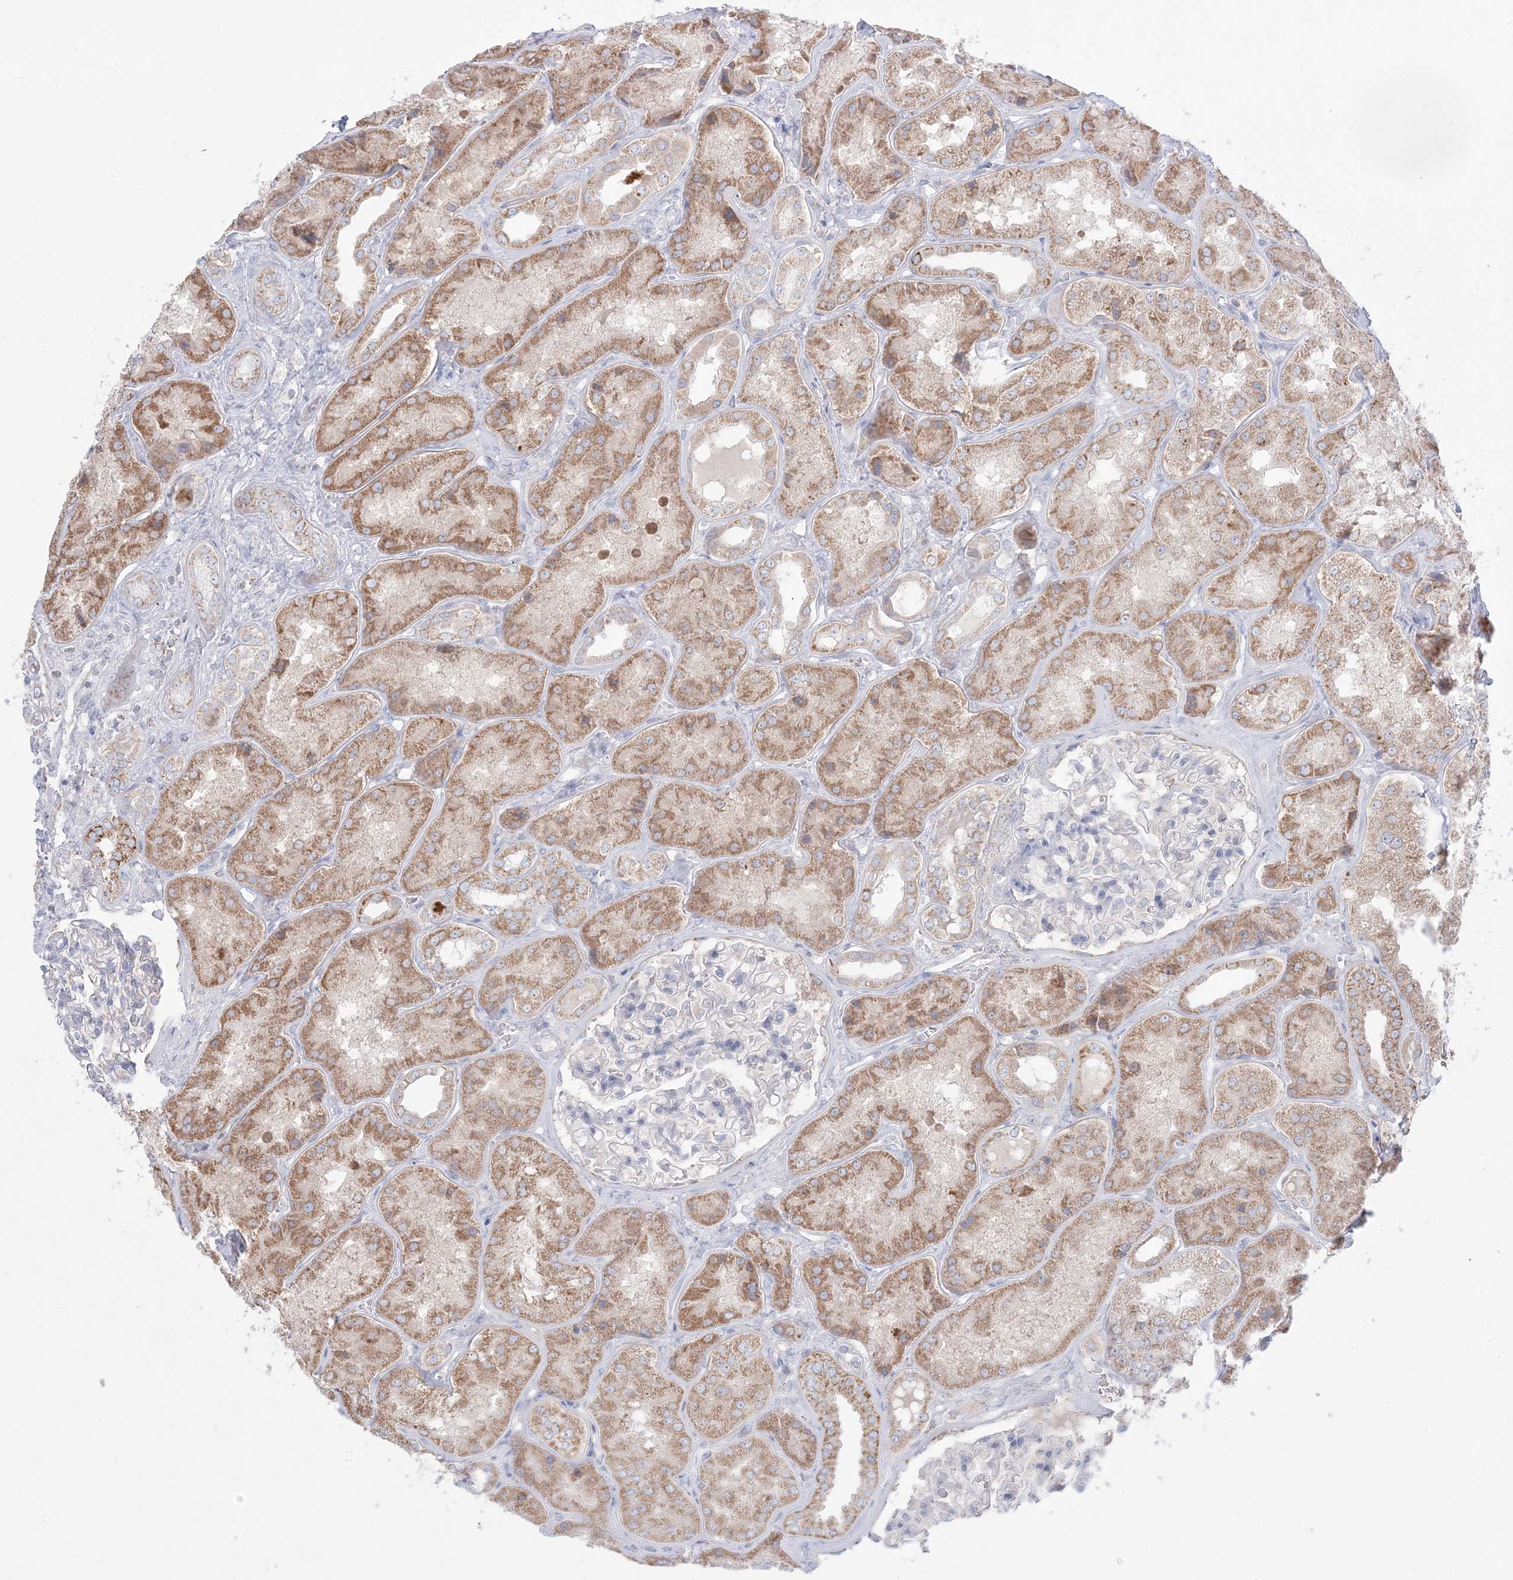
{"staining": {"intensity": "negative", "quantity": "none", "location": "none"}, "tissue": "kidney", "cell_type": "Cells in glomeruli", "image_type": "normal", "snomed": [{"axis": "morphology", "description": "Normal tissue, NOS"}, {"axis": "topography", "description": "Kidney"}], "caption": "Cells in glomeruli show no significant expression in benign kidney. (Stains: DAB immunohistochemistry (IHC) with hematoxylin counter stain, Microscopy: brightfield microscopy at high magnification).", "gene": "KCTD6", "patient": {"sex": "female", "age": 56}}